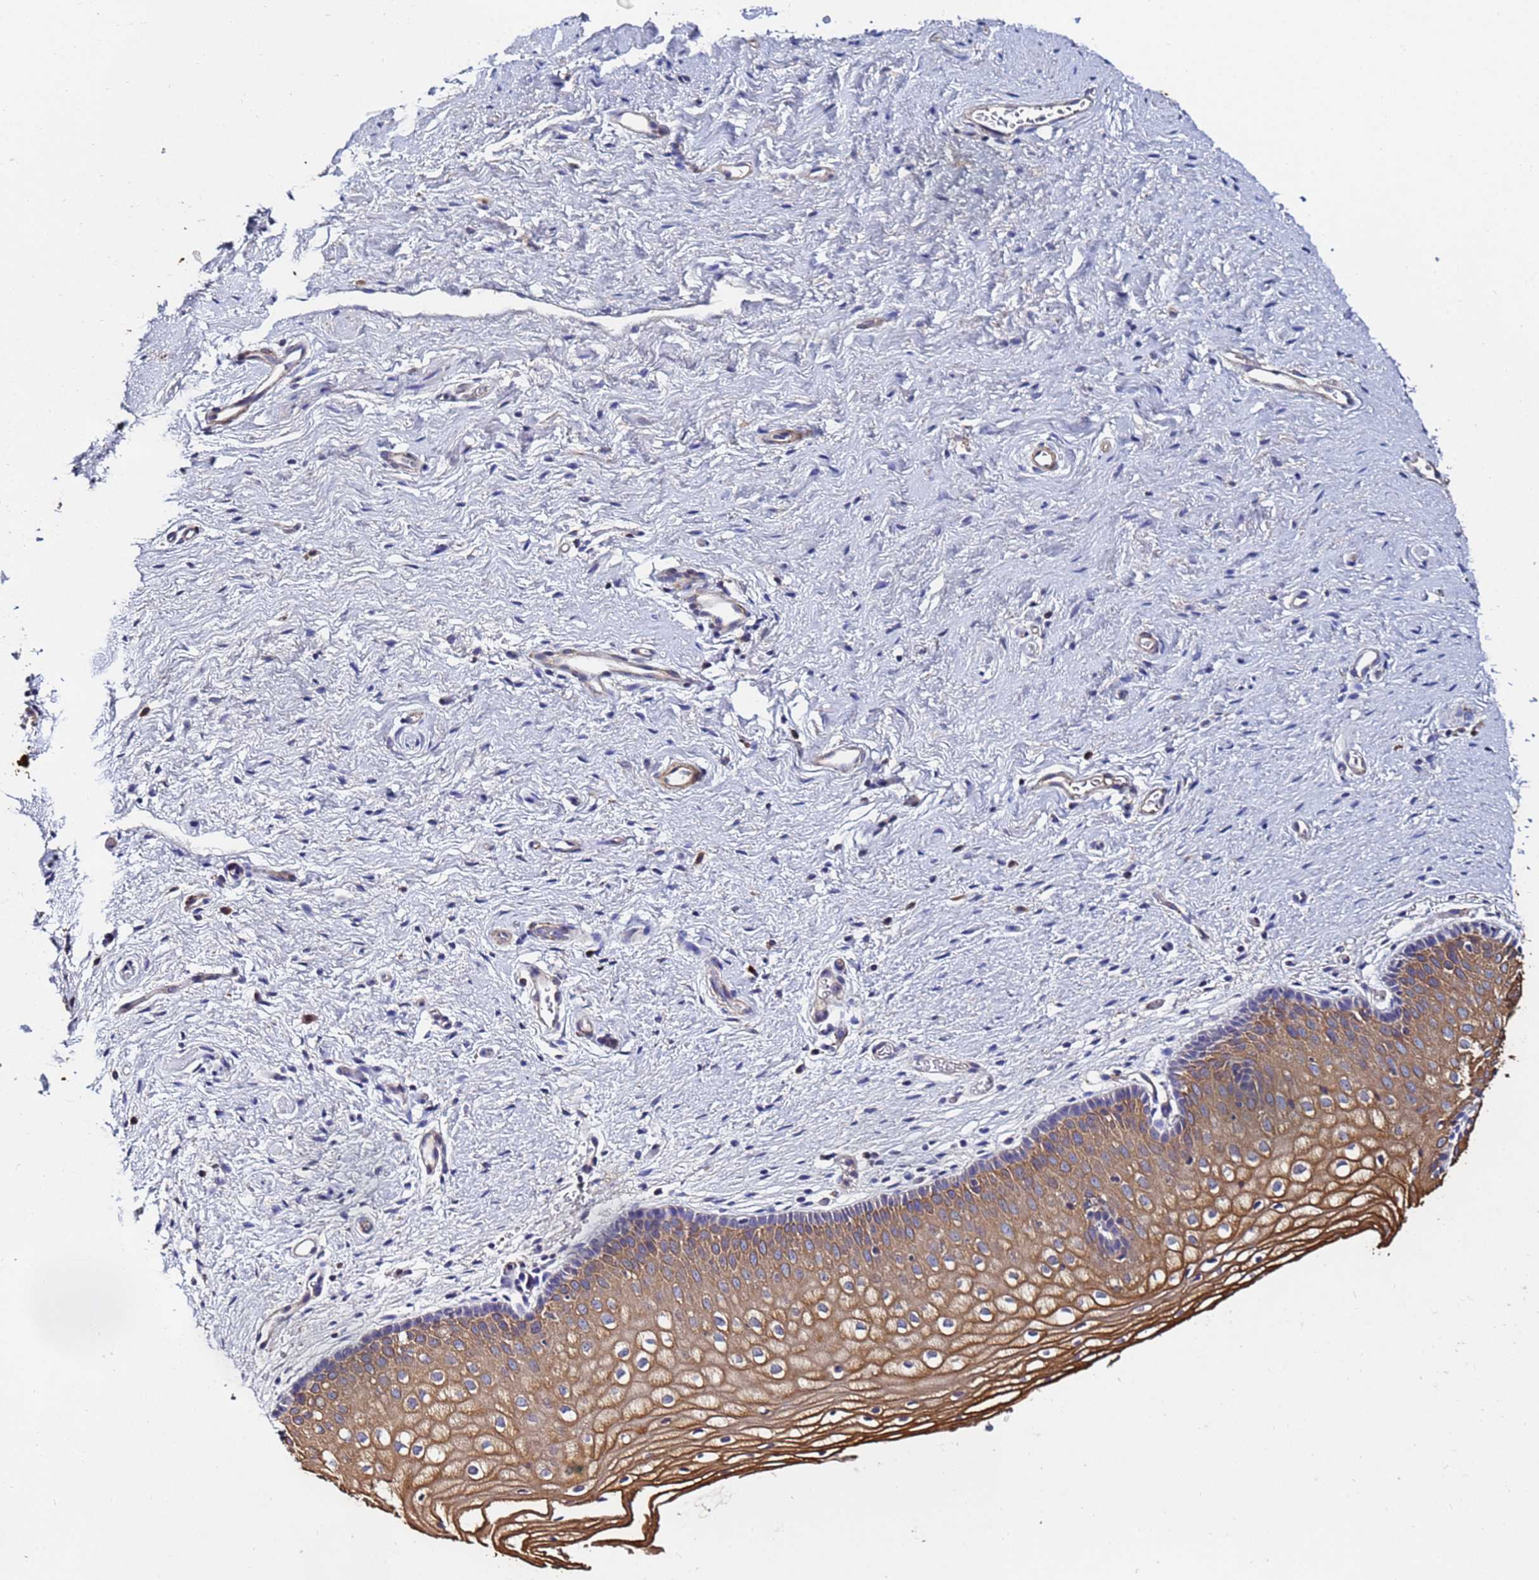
{"staining": {"intensity": "moderate", "quantity": "25%-75%", "location": "cytoplasmic/membranous"}, "tissue": "vagina", "cell_type": "Squamous epithelial cells", "image_type": "normal", "snomed": [{"axis": "morphology", "description": "Normal tissue, NOS"}, {"axis": "topography", "description": "Vagina"}], "caption": "Human vagina stained for a protein (brown) exhibits moderate cytoplasmic/membranous positive expression in about 25%-75% of squamous epithelial cells.", "gene": "C5orf34", "patient": {"sex": "female", "age": 60}}